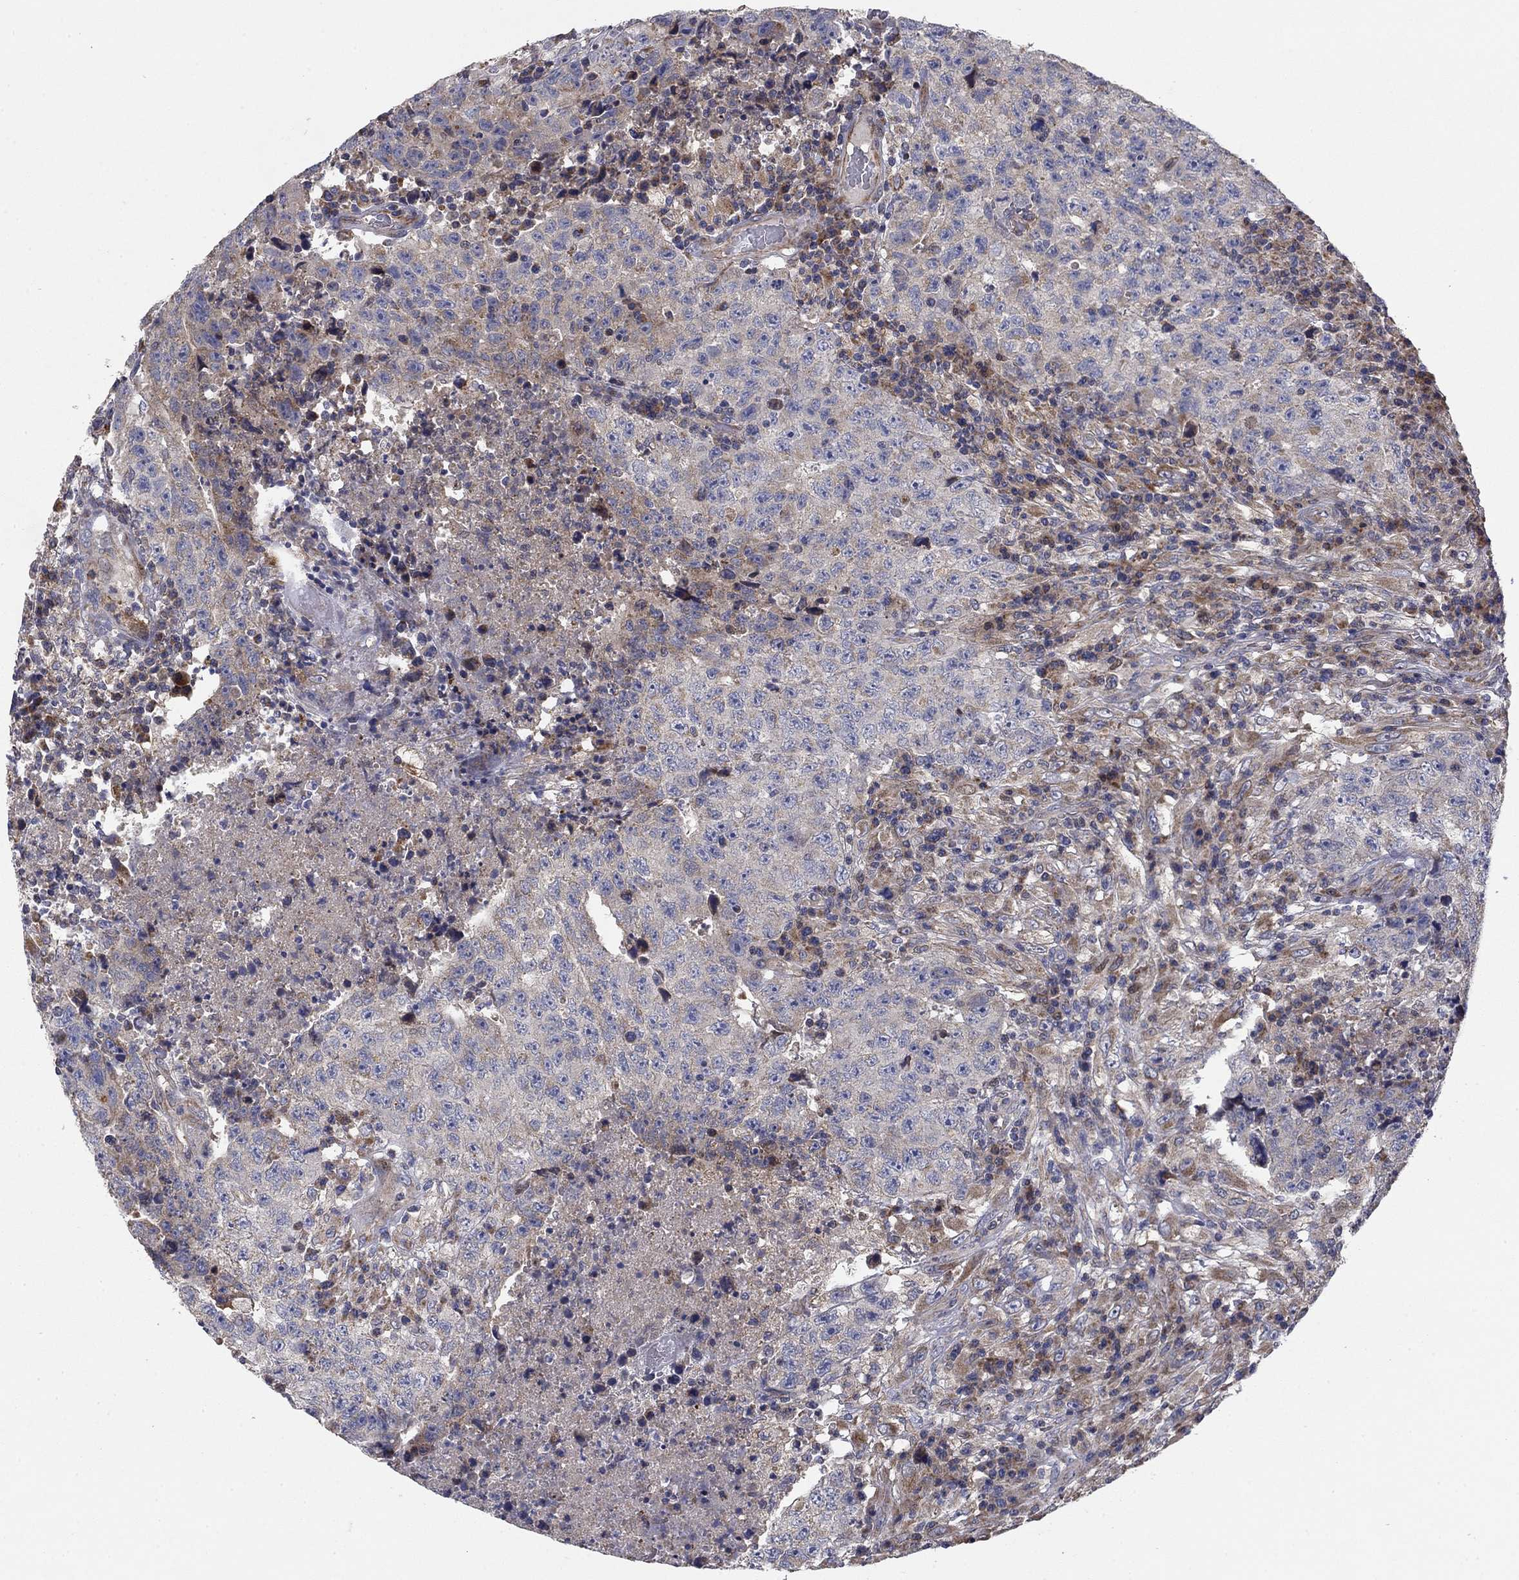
{"staining": {"intensity": "moderate", "quantity": "<25%", "location": "cytoplasmic/membranous"}, "tissue": "testis cancer", "cell_type": "Tumor cells", "image_type": "cancer", "snomed": [{"axis": "morphology", "description": "Necrosis, NOS"}, {"axis": "morphology", "description": "Carcinoma, Embryonal, NOS"}, {"axis": "topography", "description": "Testis"}], "caption": "Moderate cytoplasmic/membranous expression is seen in approximately <25% of tumor cells in embryonal carcinoma (testis).", "gene": "MMAA", "patient": {"sex": "male", "age": 19}}